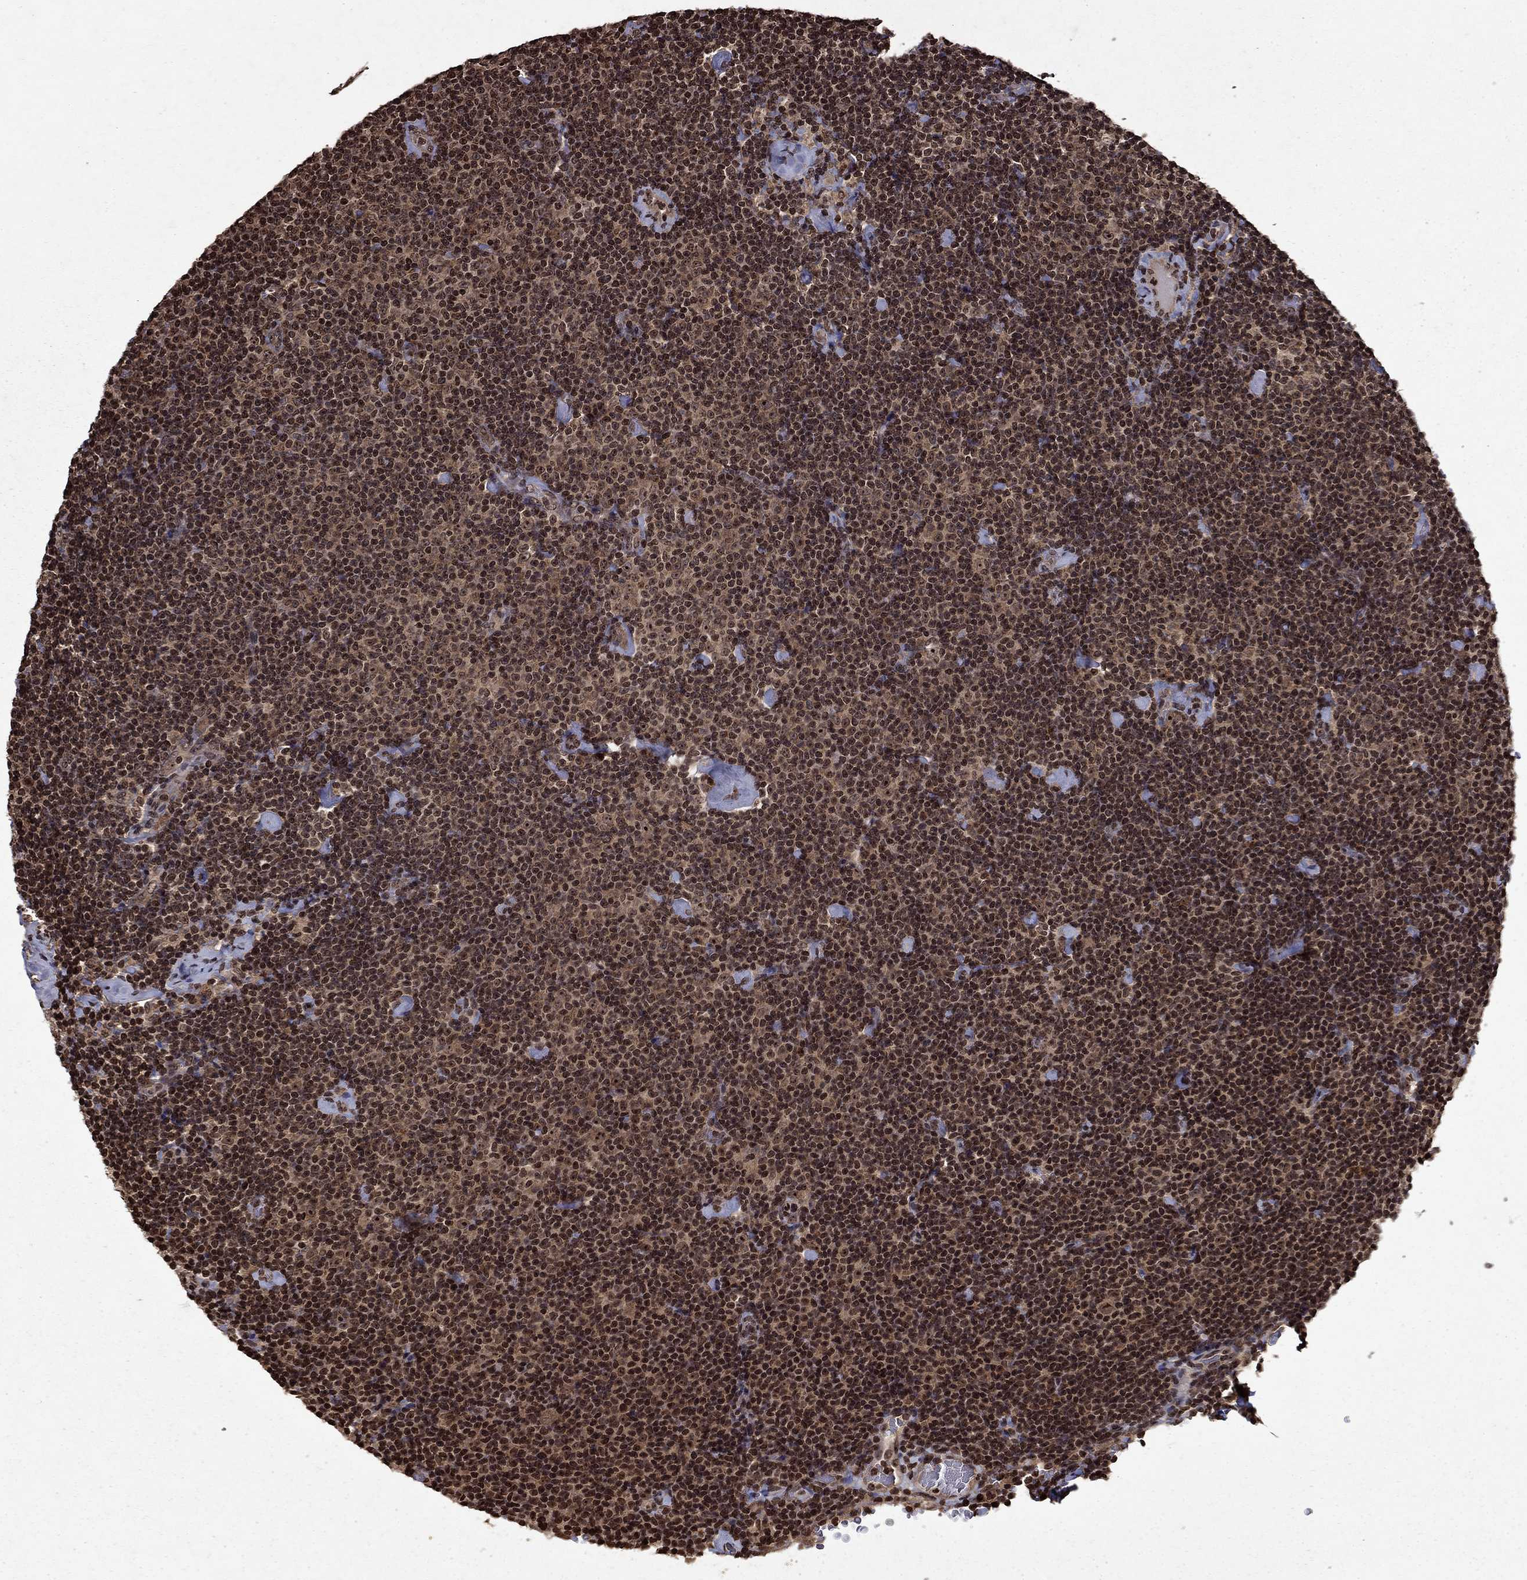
{"staining": {"intensity": "weak", "quantity": ">75%", "location": "nuclear"}, "tissue": "lymphoma", "cell_type": "Tumor cells", "image_type": "cancer", "snomed": [{"axis": "morphology", "description": "Malignant lymphoma, non-Hodgkin's type, Low grade"}, {"axis": "topography", "description": "Lymph node"}], "caption": "Protein positivity by IHC demonstrates weak nuclear staining in approximately >75% of tumor cells in low-grade malignant lymphoma, non-Hodgkin's type.", "gene": "PIN4", "patient": {"sex": "male", "age": 81}}